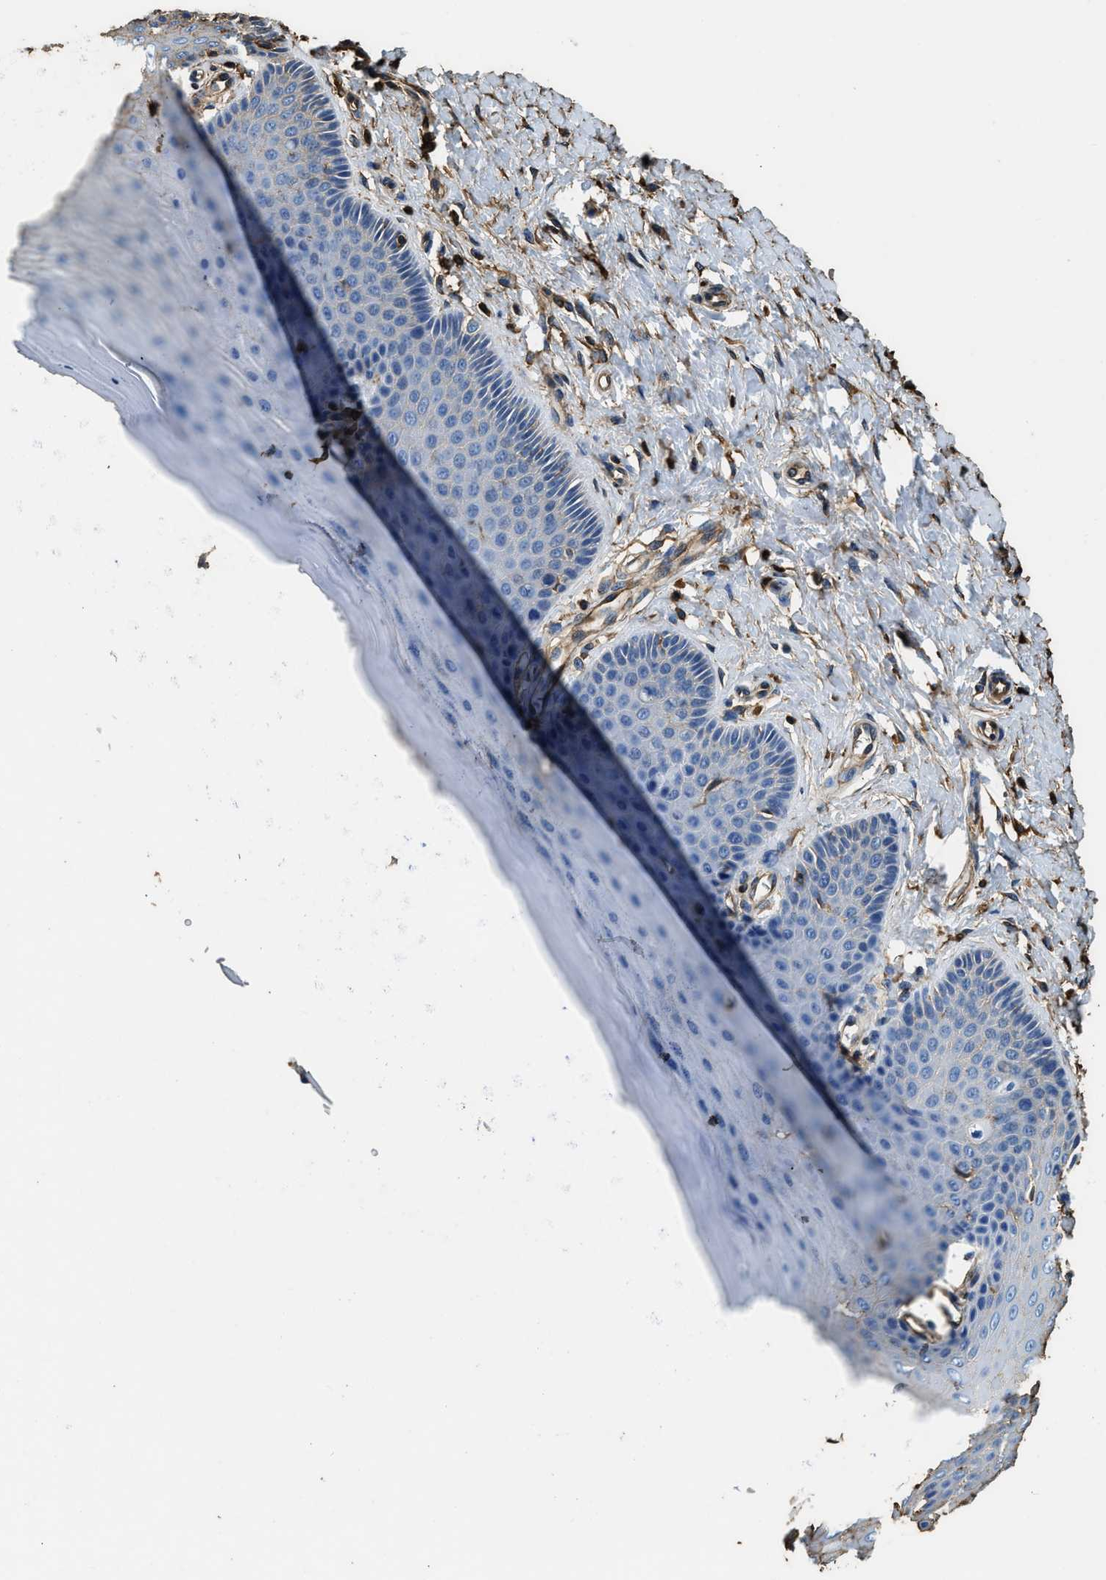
{"staining": {"intensity": "negative", "quantity": "none", "location": "none"}, "tissue": "cervix", "cell_type": "Squamous epithelial cells", "image_type": "normal", "snomed": [{"axis": "morphology", "description": "Normal tissue, NOS"}, {"axis": "topography", "description": "Cervix"}], "caption": "Micrograph shows no significant protein positivity in squamous epithelial cells of unremarkable cervix. Brightfield microscopy of immunohistochemistry (IHC) stained with DAB (3,3'-diaminobenzidine) (brown) and hematoxylin (blue), captured at high magnification.", "gene": "ACCS", "patient": {"sex": "female", "age": 55}}